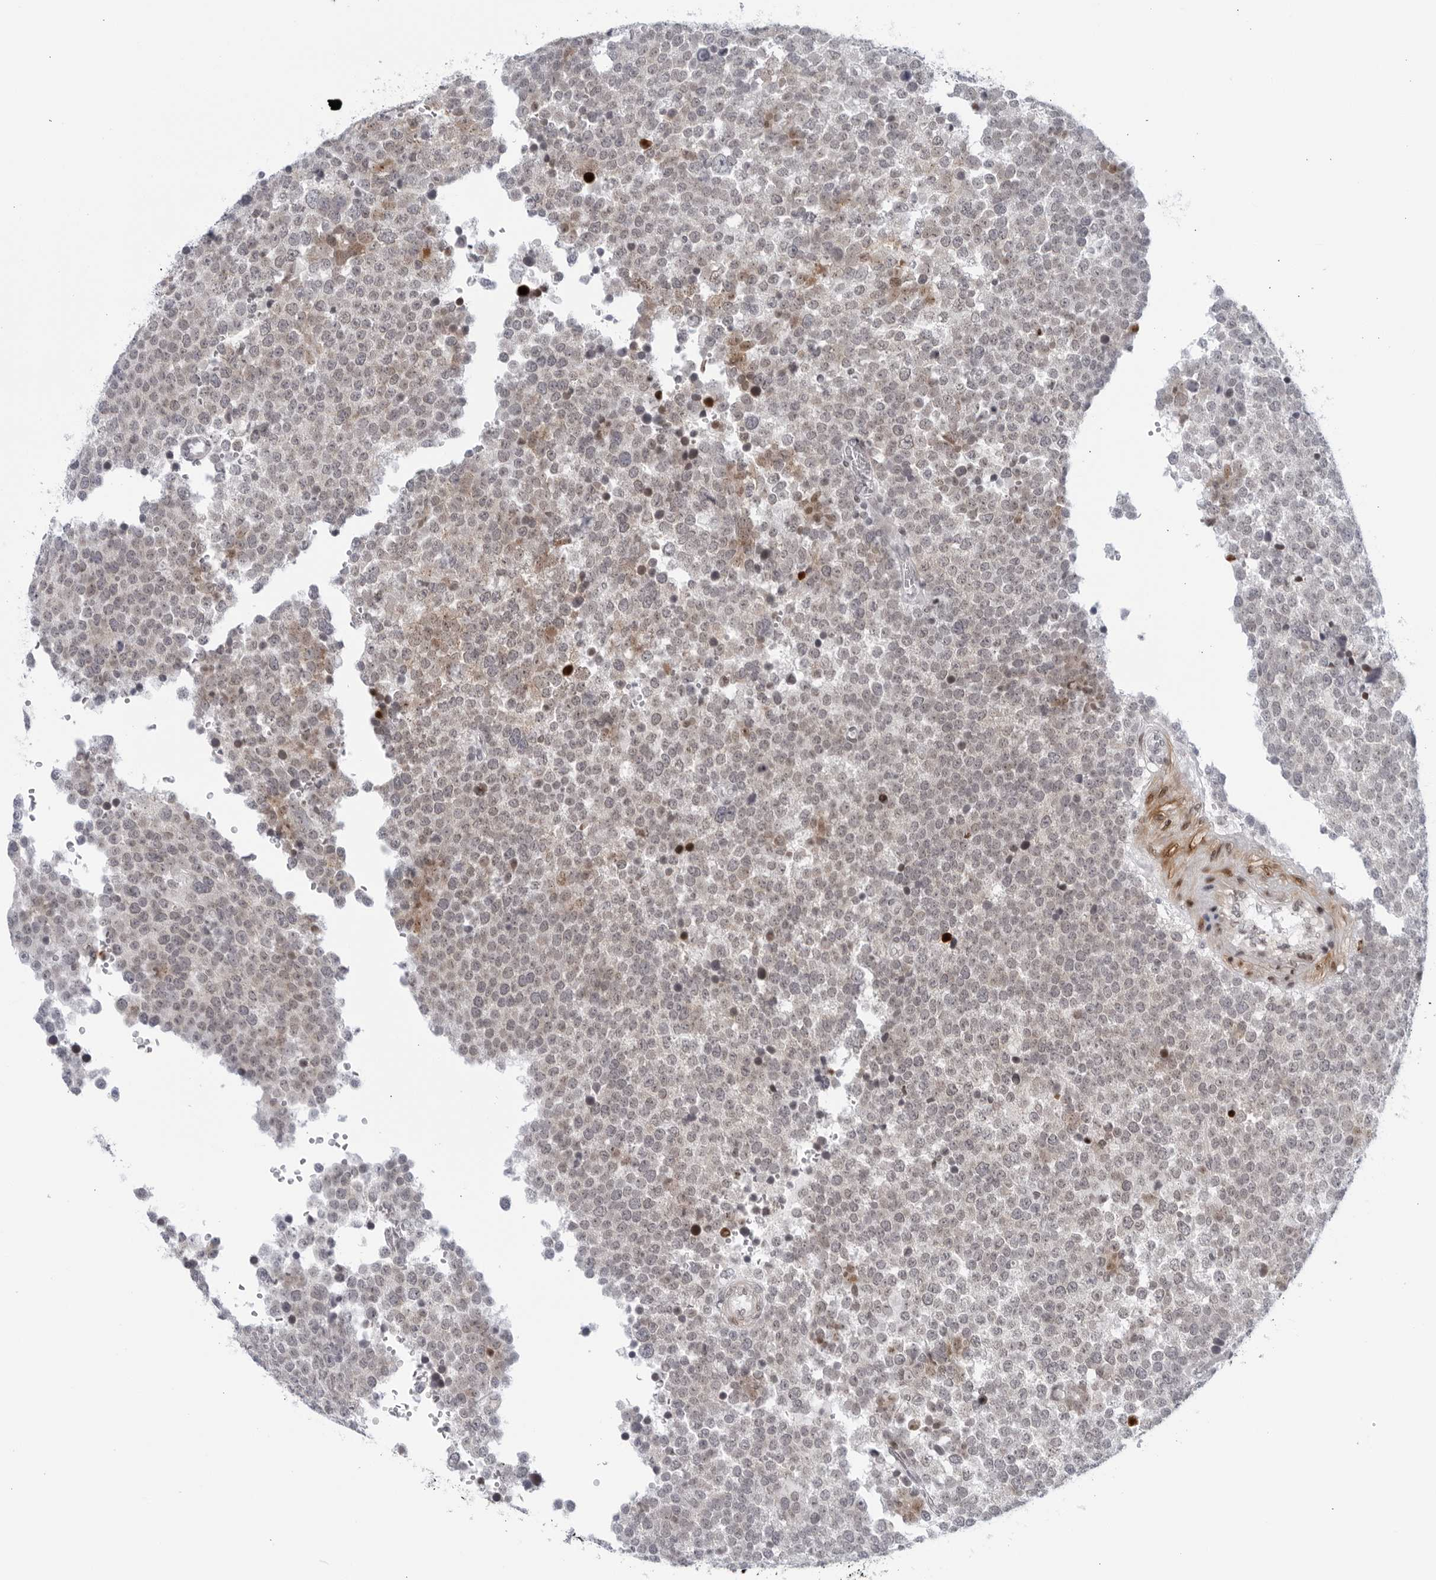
{"staining": {"intensity": "weak", "quantity": "<25%", "location": "cytoplasmic/membranous"}, "tissue": "testis cancer", "cell_type": "Tumor cells", "image_type": "cancer", "snomed": [{"axis": "morphology", "description": "Seminoma, NOS"}, {"axis": "topography", "description": "Testis"}], "caption": "This micrograph is of testis seminoma stained with immunohistochemistry to label a protein in brown with the nuclei are counter-stained blue. There is no positivity in tumor cells.", "gene": "WDTC1", "patient": {"sex": "male", "age": 71}}